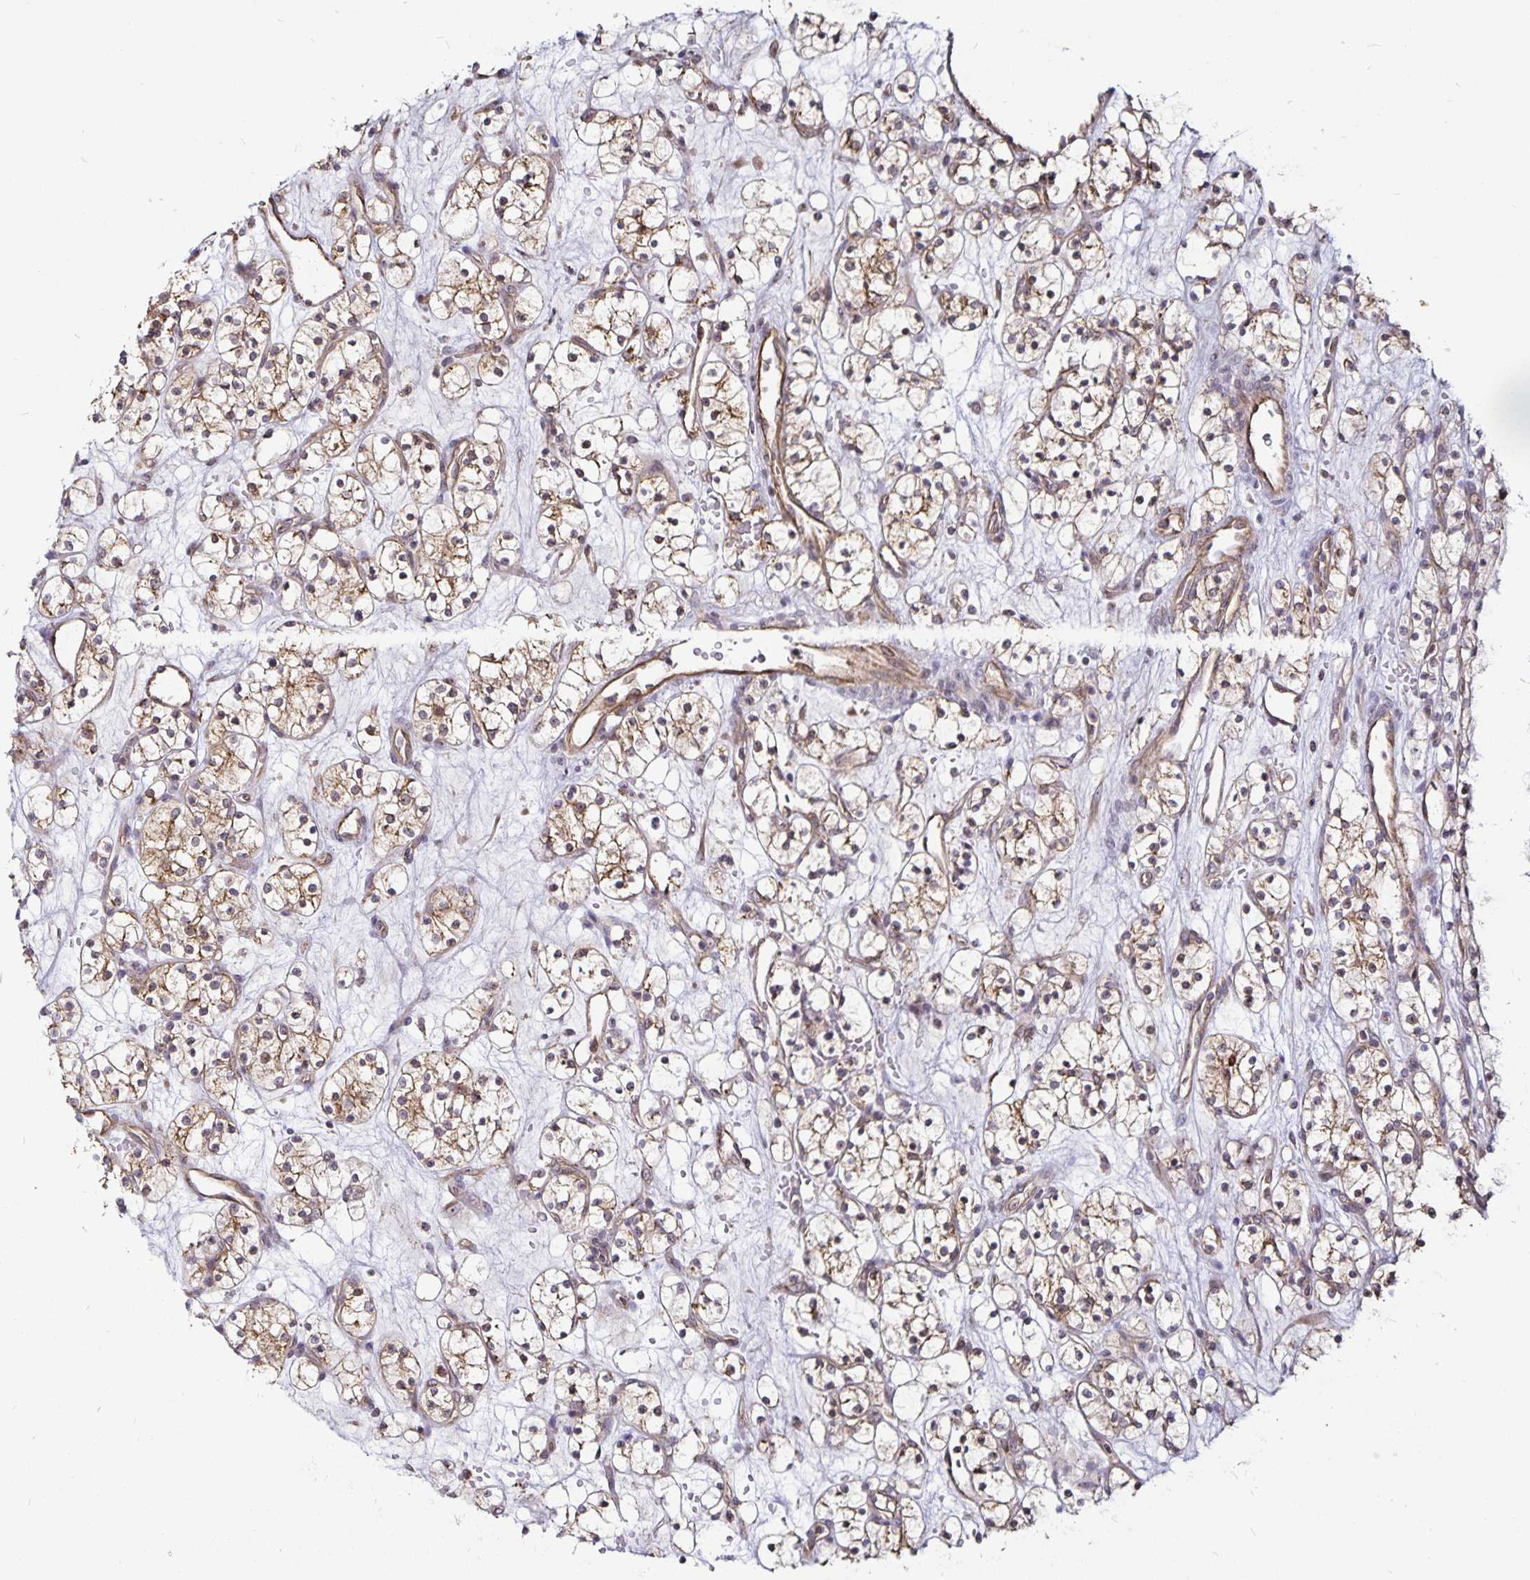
{"staining": {"intensity": "moderate", "quantity": ">75%", "location": "cytoplasmic/membranous"}, "tissue": "renal cancer", "cell_type": "Tumor cells", "image_type": "cancer", "snomed": [{"axis": "morphology", "description": "Adenocarcinoma, NOS"}, {"axis": "topography", "description": "Kidney"}], "caption": "Immunohistochemical staining of human renal adenocarcinoma shows medium levels of moderate cytoplasmic/membranous positivity in approximately >75% of tumor cells. Nuclei are stained in blue.", "gene": "CYP27A1", "patient": {"sex": "female", "age": 60}}